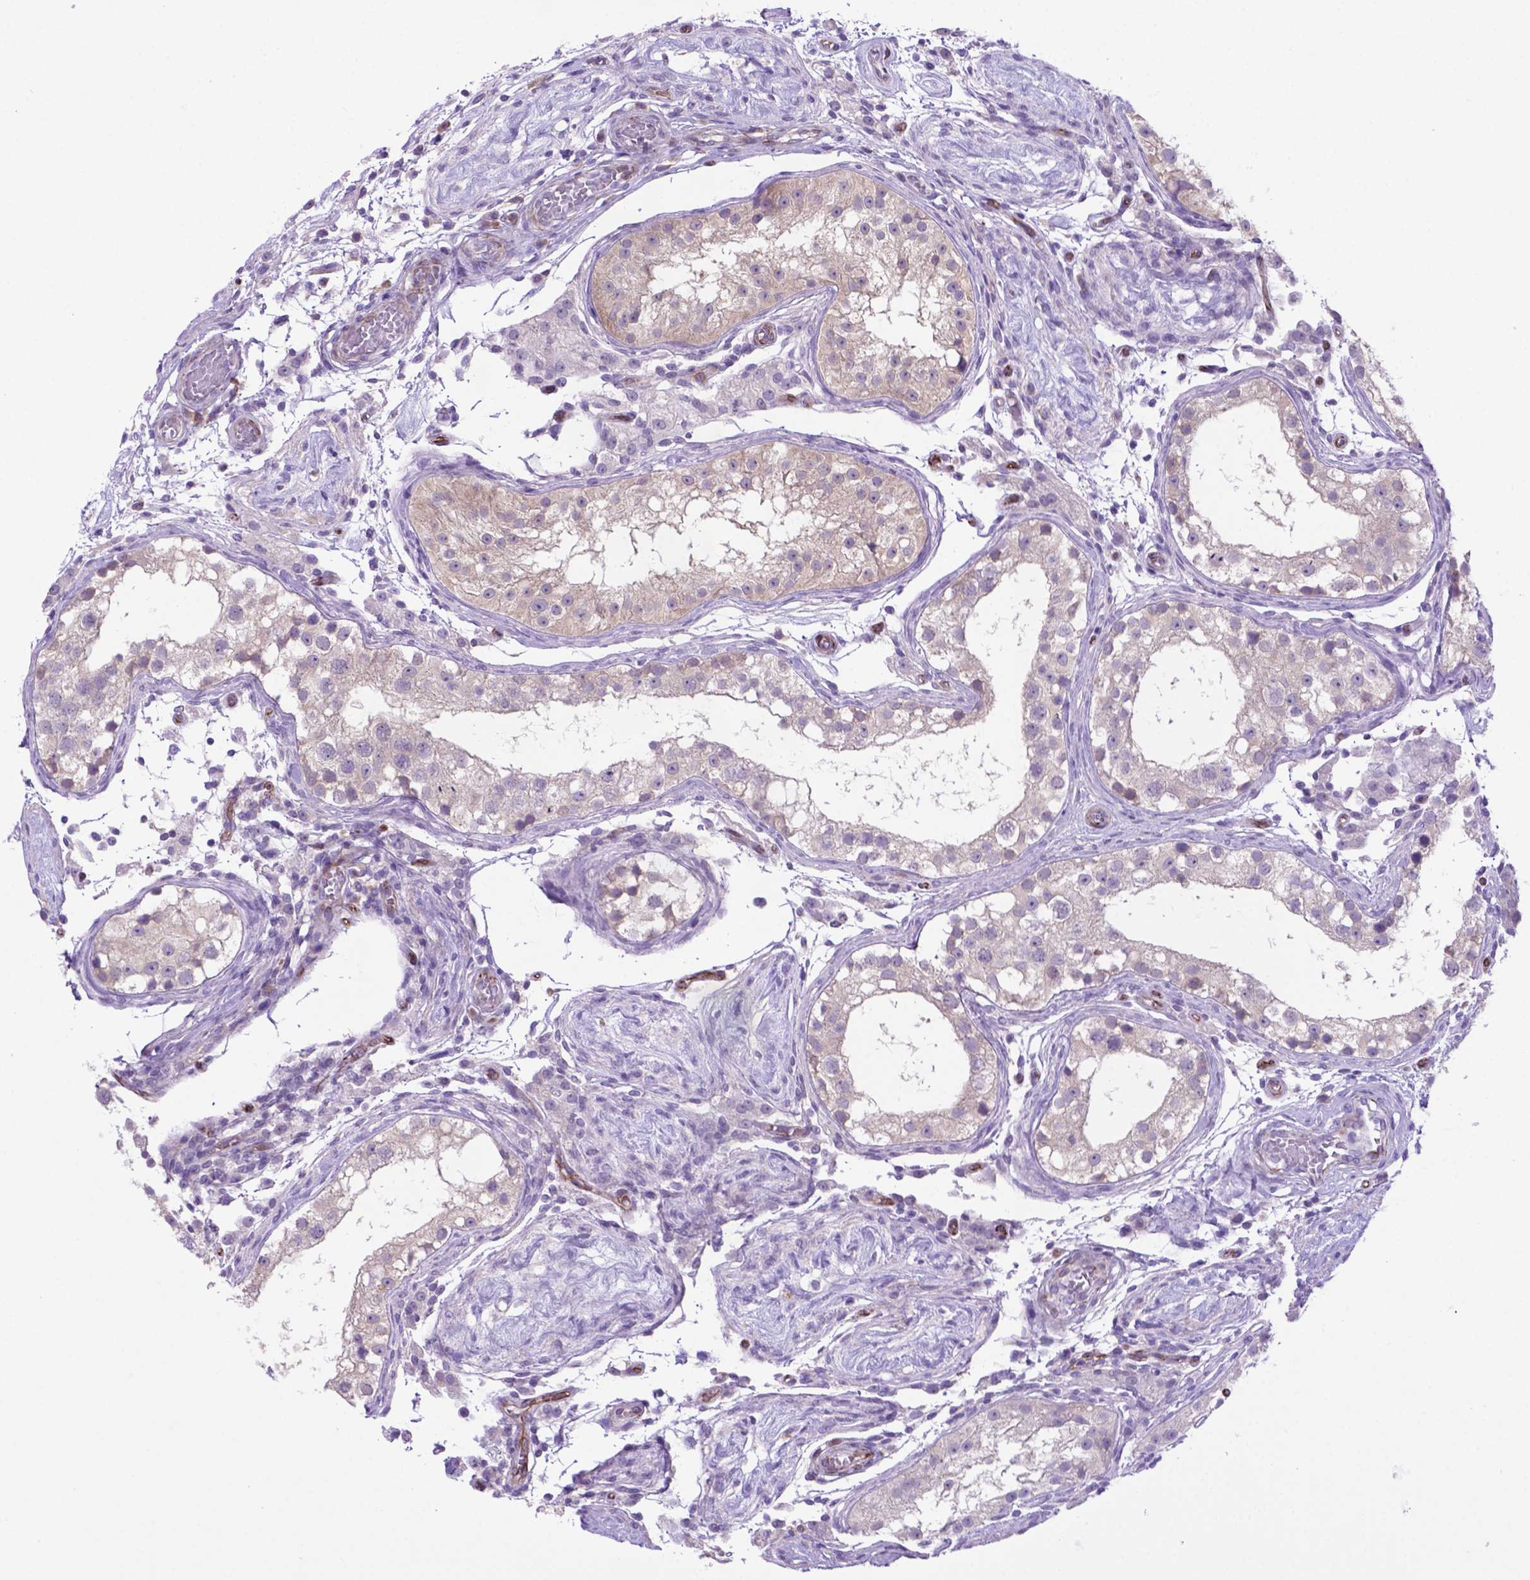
{"staining": {"intensity": "weak", "quantity": "<25%", "location": "cytoplasmic/membranous"}, "tissue": "testis", "cell_type": "Cells in seminiferous ducts", "image_type": "normal", "snomed": [{"axis": "morphology", "description": "Normal tissue, NOS"}, {"axis": "morphology", "description": "Seminoma, NOS"}, {"axis": "topography", "description": "Testis"}], "caption": "Micrograph shows no significant protein positivity in cells in seminiferous ducts of normal testis. (Immunohistochemistry, brightfield microscopy, high magnification).", "gene": "LZTR1", "patient": {"sex": "male", "age": 29}}